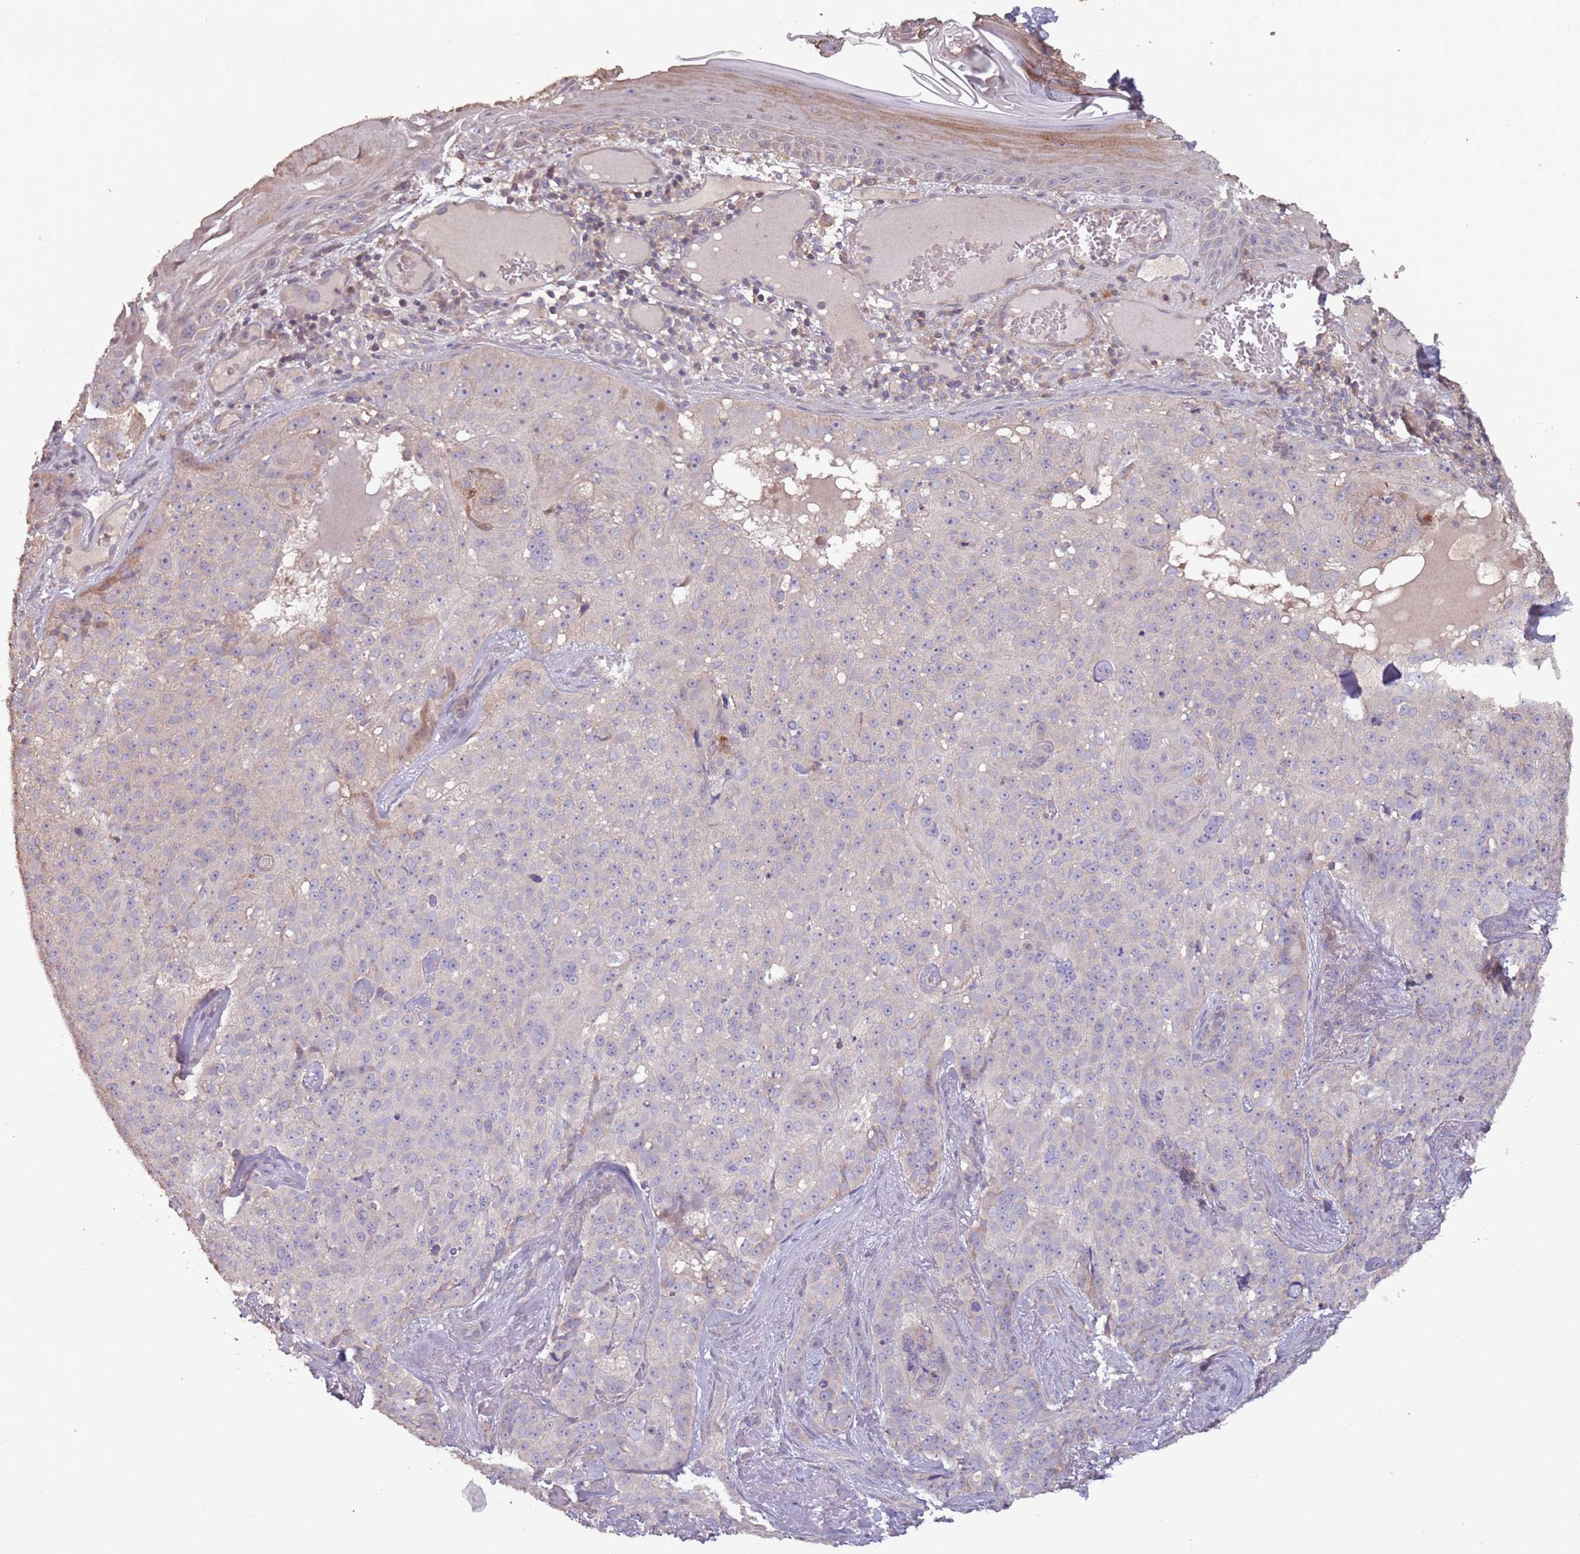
{"staining": {"intensity": "weak", "quantity": "<25%", "location": "cytoplasmic/membranous"}, "tissue": "skin cancer", "cell_type": "Tumor cells", "image_type": "cancer", "snomed": [{"axis": "morphology", "description": "Basal cell carcinoma"}, {"axis": "topography", "description": "Skin"}], "caption": "Immunohistochemistry (IHC) image of neoplastic tissue: skin cancer (basal cell carcinoma) stained with DAB (3,3'-diaminobenzidine) shows no significant protein expression in tumor cells.", "gene": "MBD3L1", "patient": {"sex": "female", "age": 92}}